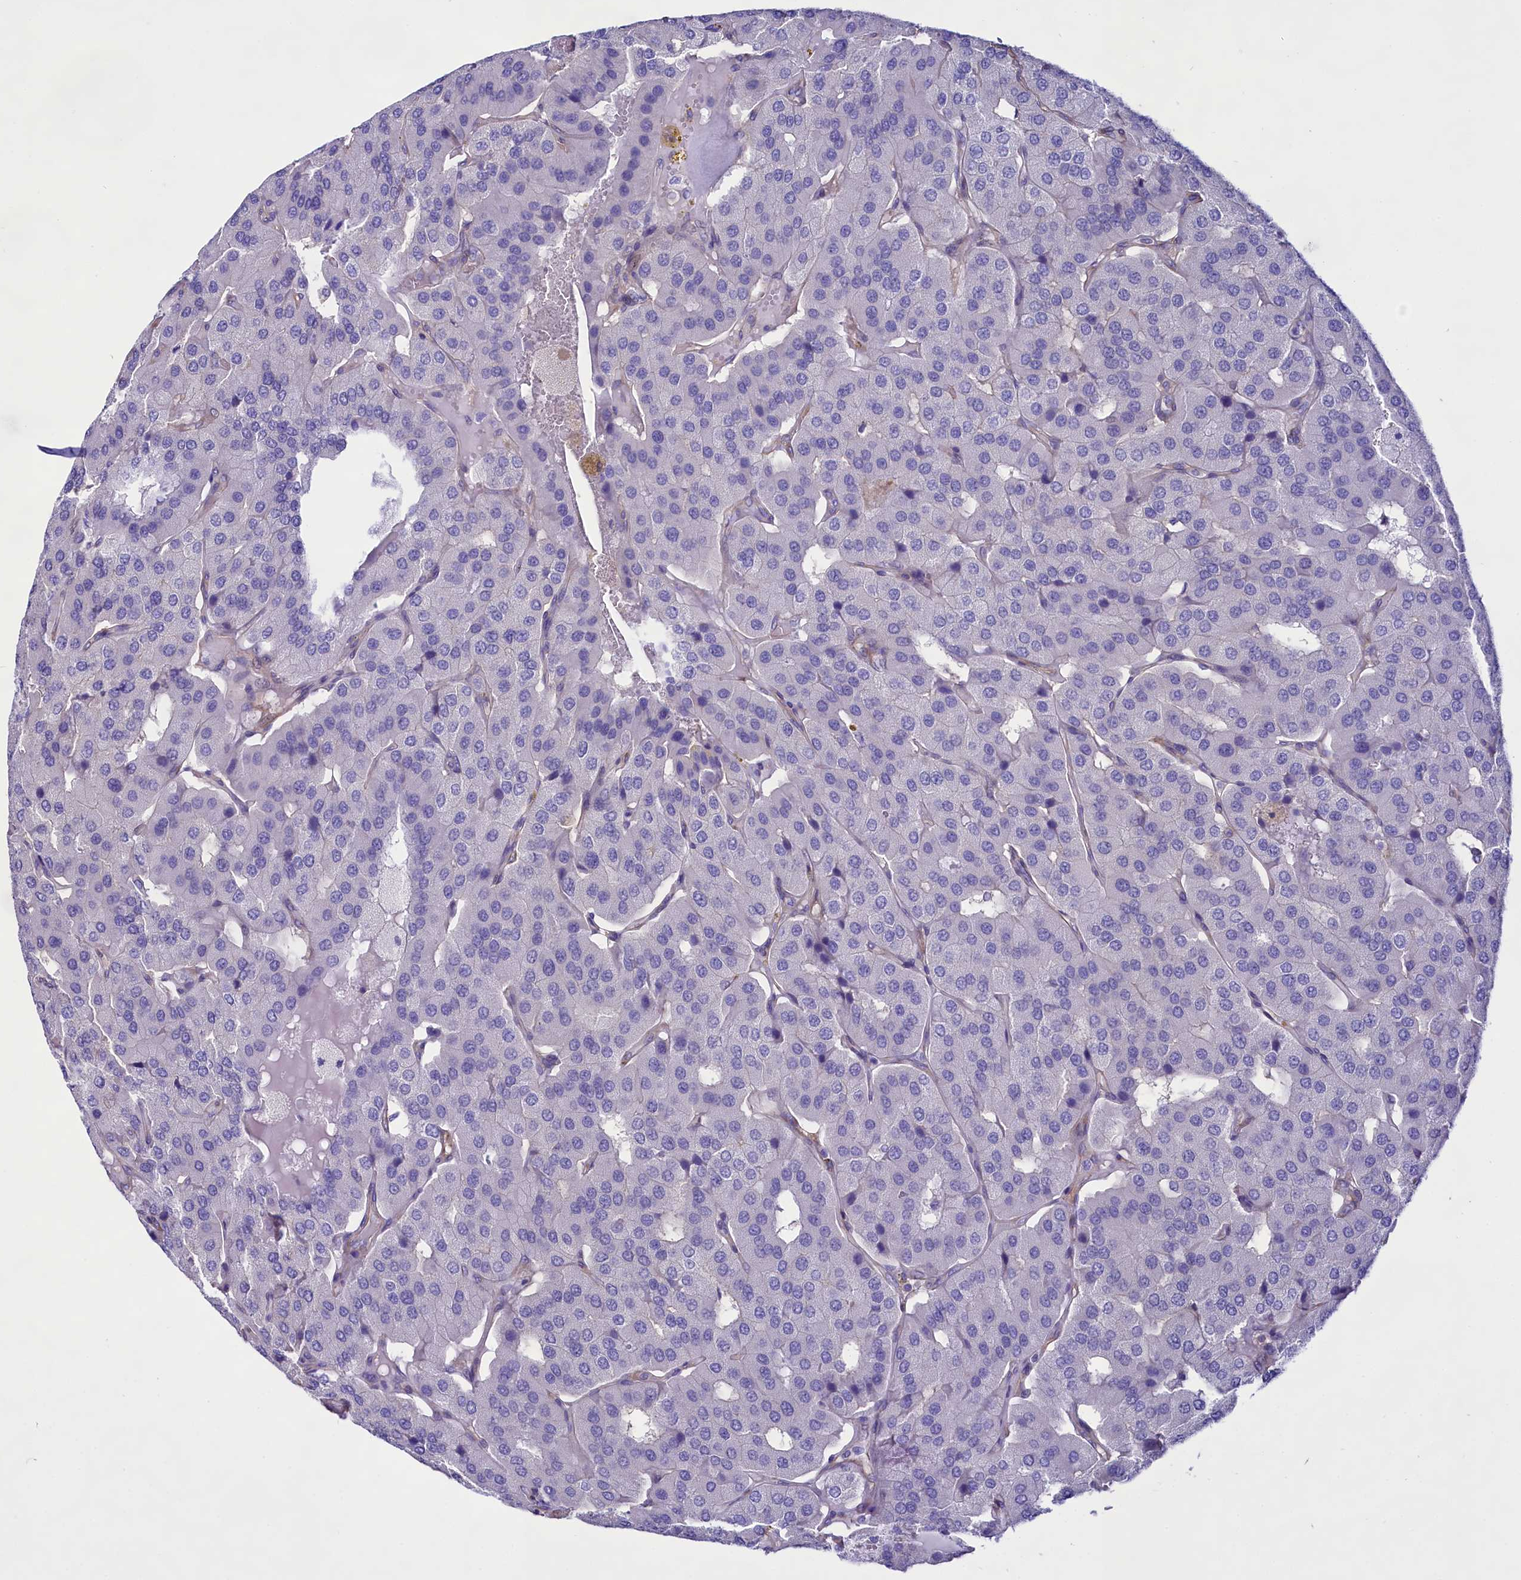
{"staining": {"intensity": "negative", "quantity": "none", "location": "none"}, "tissue": "parathyroid gland", "cell_type": "Glandular cells", "image_type": "normal", "snomed": [{"axis": "morphology", "description": "Normal tissue, NOS"}, {"axis": "morphology", "description": "Adenoma, NOS"}, {"axis": "topography", "description": "Parathyroid gland"}], "caption": "Immunohistochemistry histopathology image of normal parathyroid gland stained for a protein (brown), which shows no positivity in glandular cells. Brightfield microscopy of immunohistochemistry (IHC) stained with DAB (3,3'-diaminobenzidine) (brown) and hematoxylin (blue), captured at high magnification.", "gene": "CD99", "patient": {"sex": "female", "age": 86}}